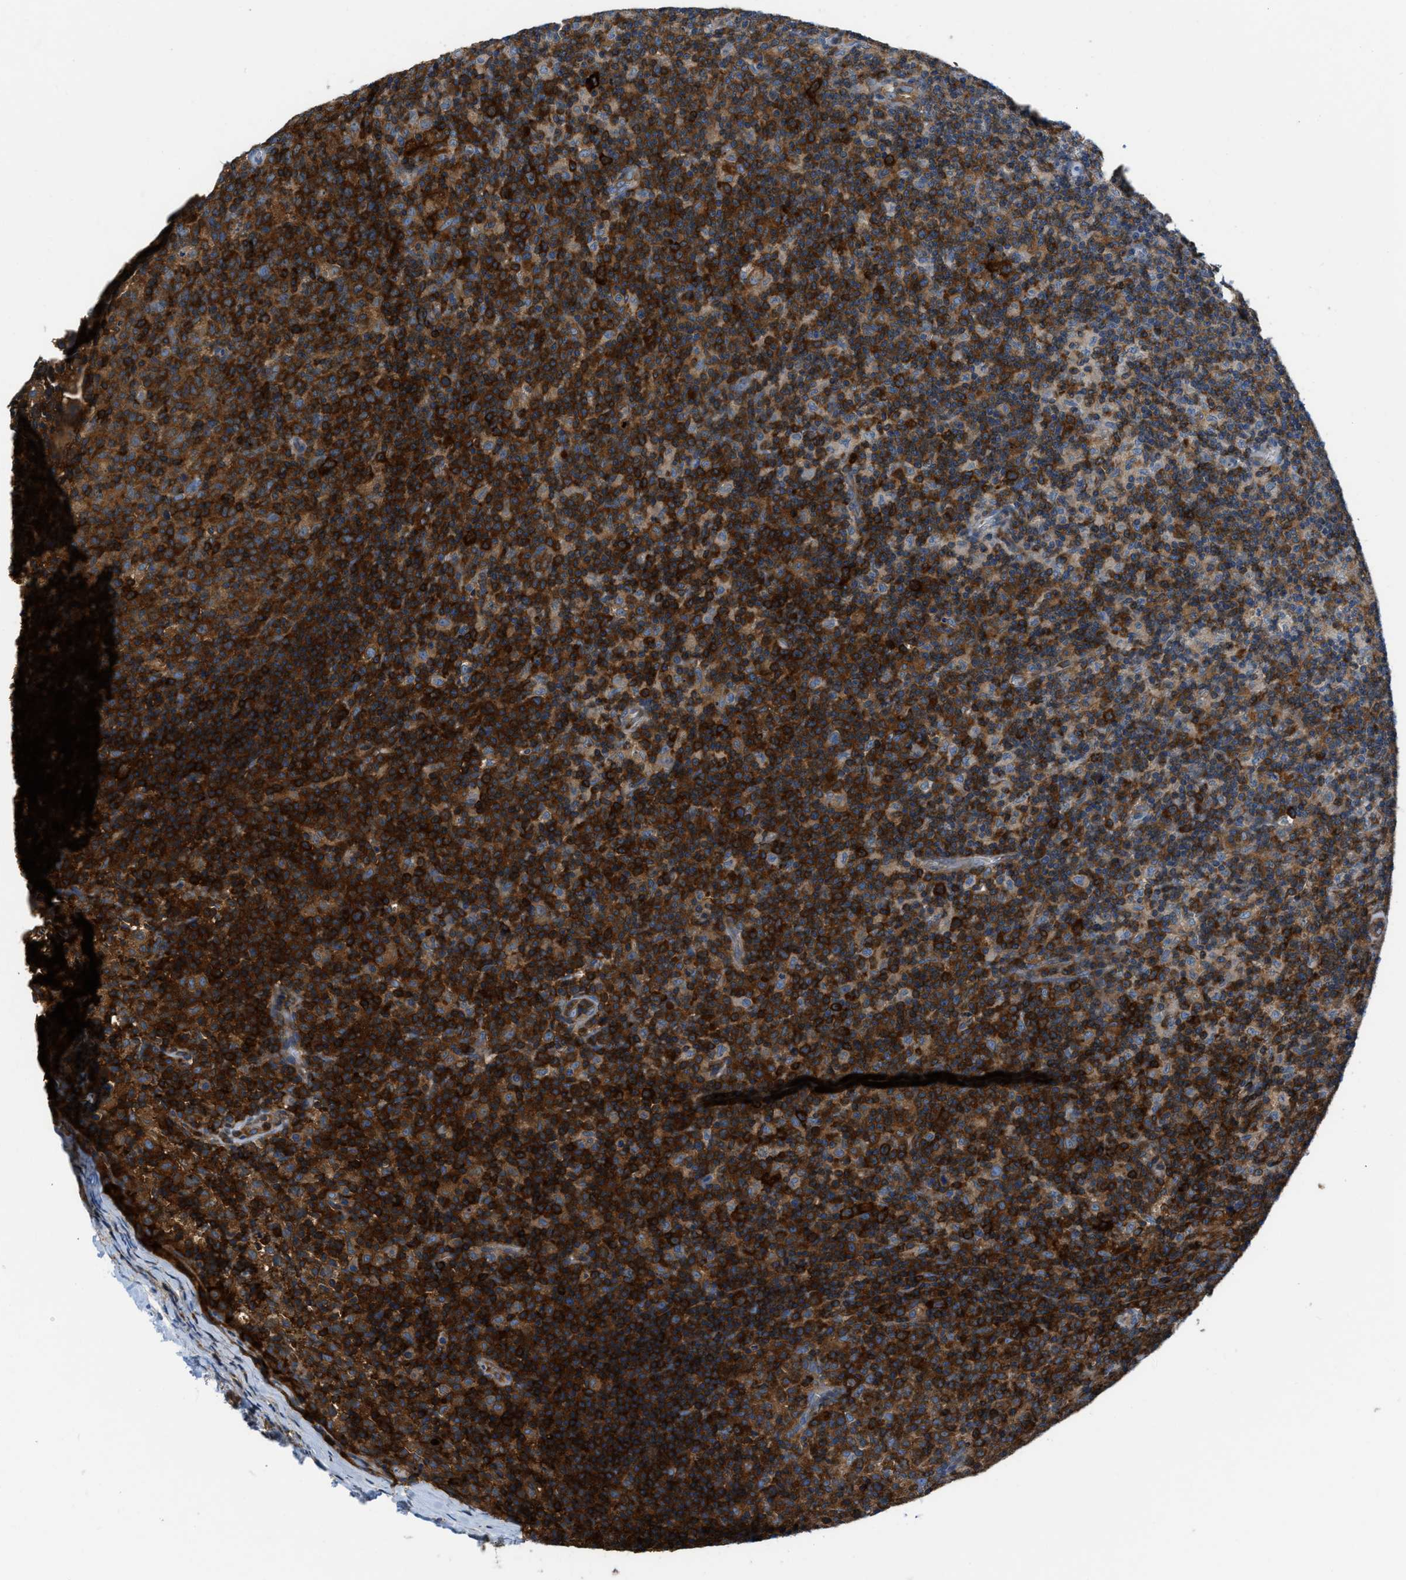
{"staining": {"intensity": "strong", "quantity": ">75%", "location": "cytoplasmic/membranous"}, "tissue": "lymph node", "cell_type": "Germinal center cells", "image_type": "normal", "snomed": [{"axis": "morphology", "description": "Normal tissue, NOS"}, {"axis": "morphology", "description": "Inflammation, NOS"}, {"axis": "topography", "description": "Lymph node"}], "caption": "Immunohistochemistry (IHC) micrograph of benign lymph node stained for a protein (brown), which exhibits high levels of strong cytoplasmic/membranous positivity in about >75% of germinal center cells.", "gene": "PFKP", "patient": {"sex": "male", "age": 55}}